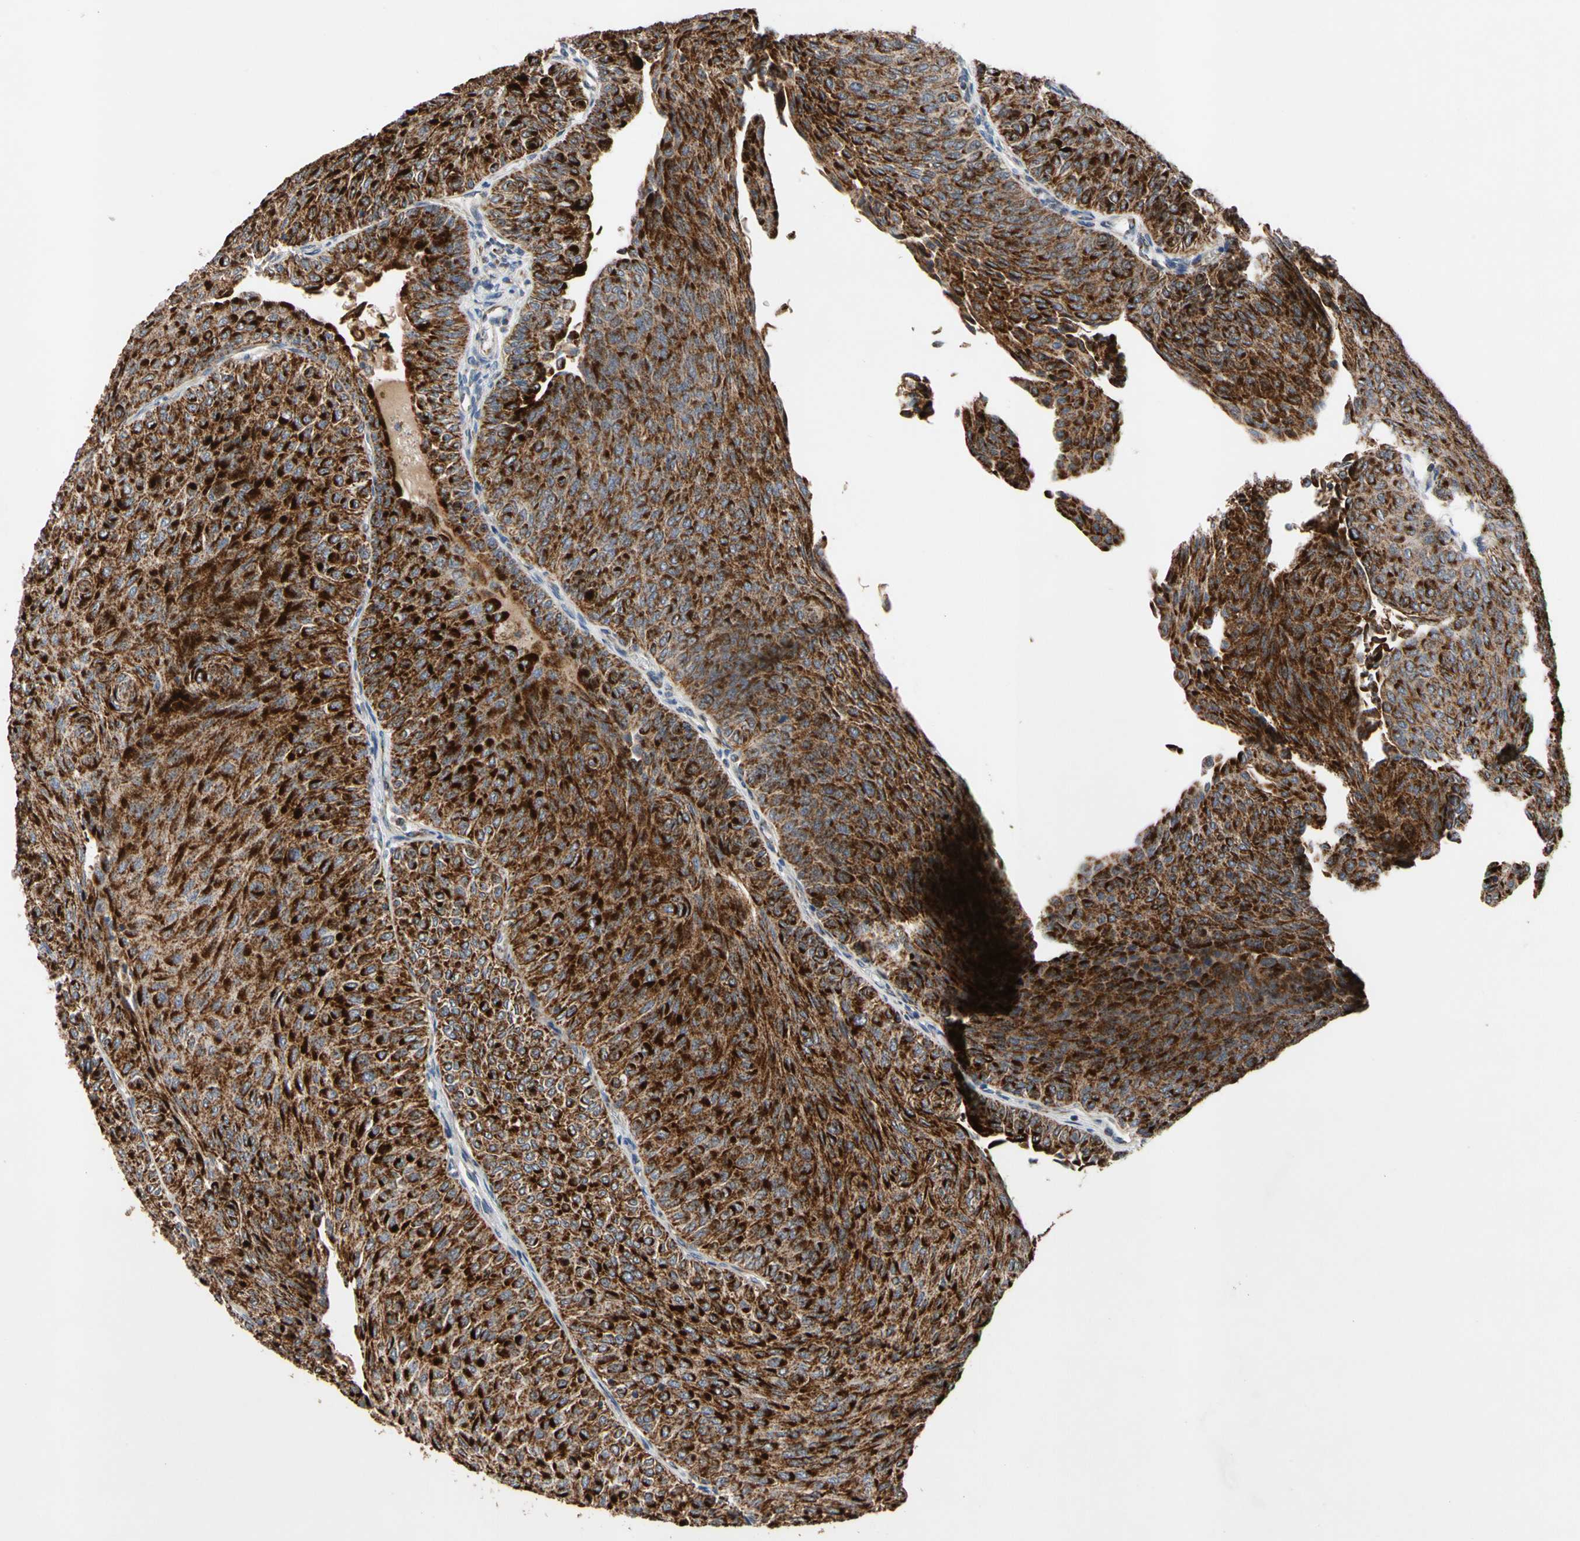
{"staining": {"intensity": "strong", "quantity": ">75%", "location": "cytoplasmic/membranous"}, "tissue": "urothelial cancer", "cell_type": "Tumor cells", "image_type": "cancer", "snomed": [{"axis": "morphology", "description": "Urothelial carcinoma, Low grade"}, {"axis": "topography", "description": "Urinary bladder"}], "caption": "An IHC image of neoplastic tissue is shown. Protein staining in brown highlights strong cytoplasmic/membranous positivity in urothelial carcinoma (low-grade) within tumor cells.", "gene": "GPD2", "patient": {"sex": "male", "age": 78}}